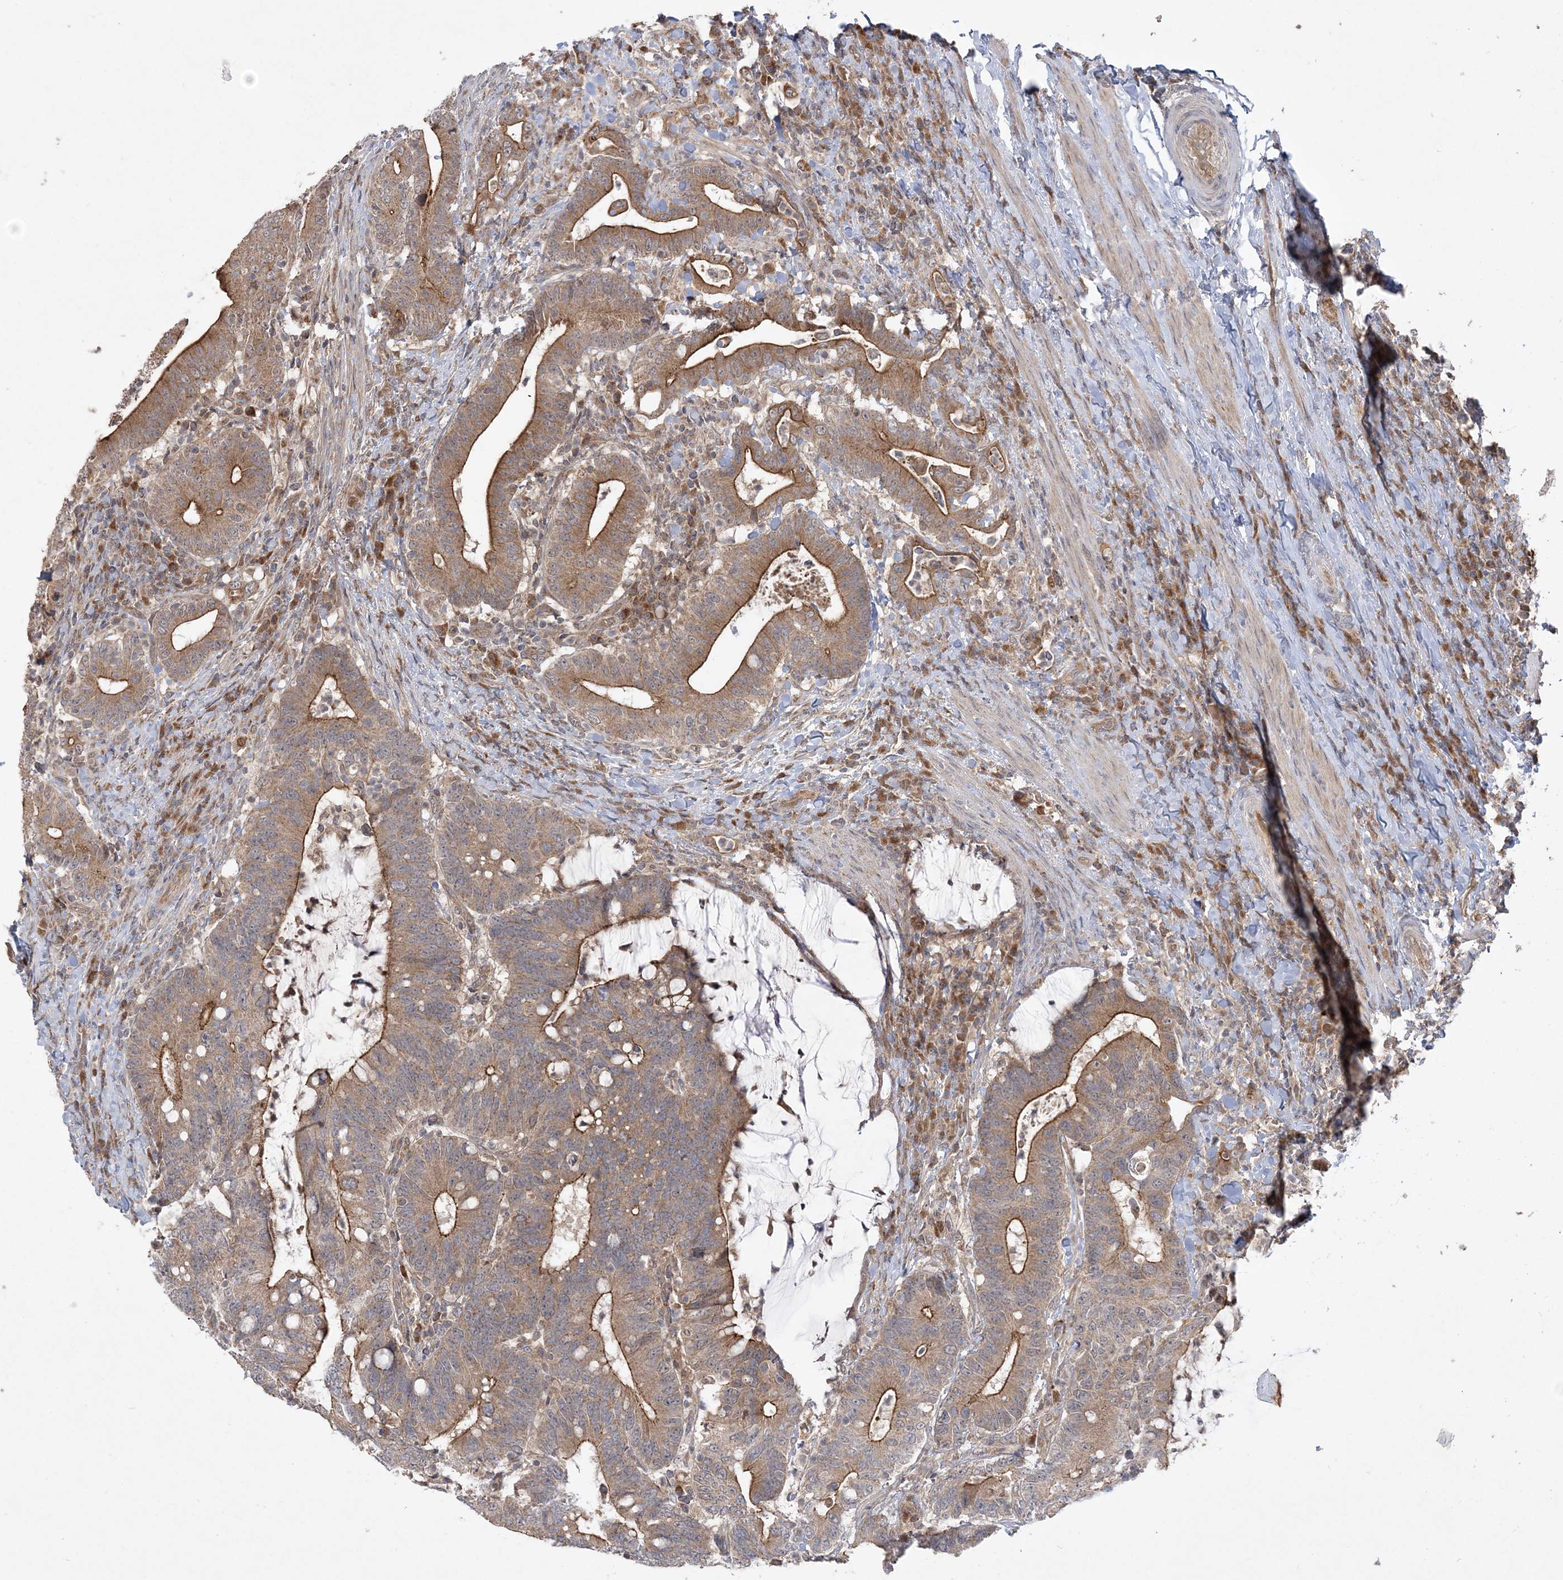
{"staining": {"intensity": "moderate", "quantity": ">75%", "location": "cytoplasmic/membranous"}, "tissue": "colorectal cancer", "cell_type": "Tumor cells", "image_type": "cancer", "snomed": [{"axis": "morphology", "description": "Adenocarcinoma, NOS"}, {"axis": "topography", "description": "Colon"}], "caption": "Immunohistochemistry (IHC) micrograph of neoplastic tissue: human colorectal cancer (adenocarcinoma) stained using IHC shows medium levels of moderate protein expression localized specifically in the cytoplasmic/membranous of tumor cells, appearing as a cytoplasmic/membranous brown color.", "gene": "MMADHC", "patient": {"sex": "female", "age": 66}}